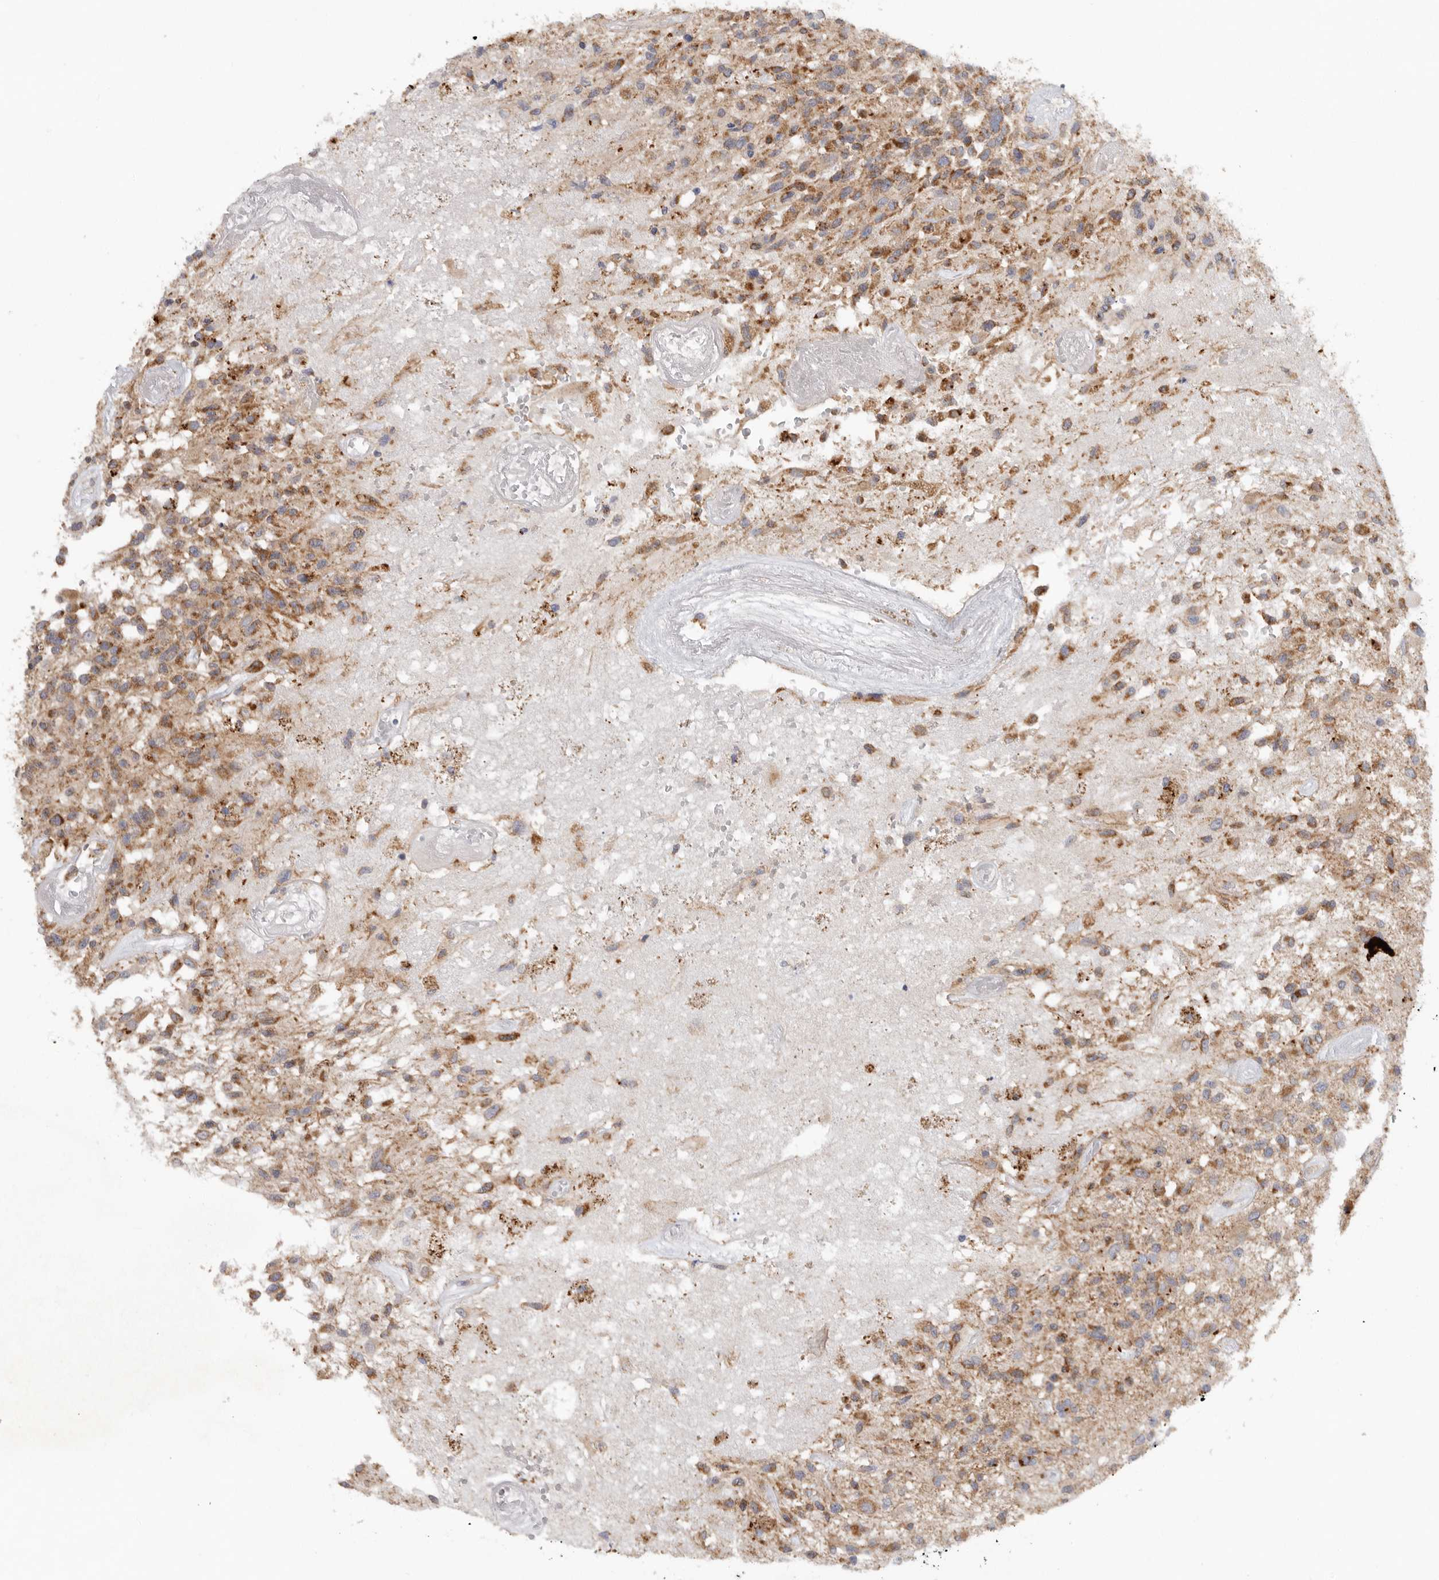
{"staining": {"intensity": "strong", "quantity": ">75%", "location": "cytoplasmic/membranous"}, "tissue": "glioma", "cell_type": "Tumor cells", "image_type": "cancer", "snomed": [{"axis": "morphology", "description": "Glioma, malignant, High grade"}, {"axis": "morphology", "description": "Glioblastoma, NOS"}, {"axis": "topography", "description": "Brain"}], "caption": "Protein staining demonstrates strong cytoplasmic/membranous positivity in about >75% of tumor cells in glioma.", "gene": "MTFR1L", "patient": {"sex": "male", "age": 60}}